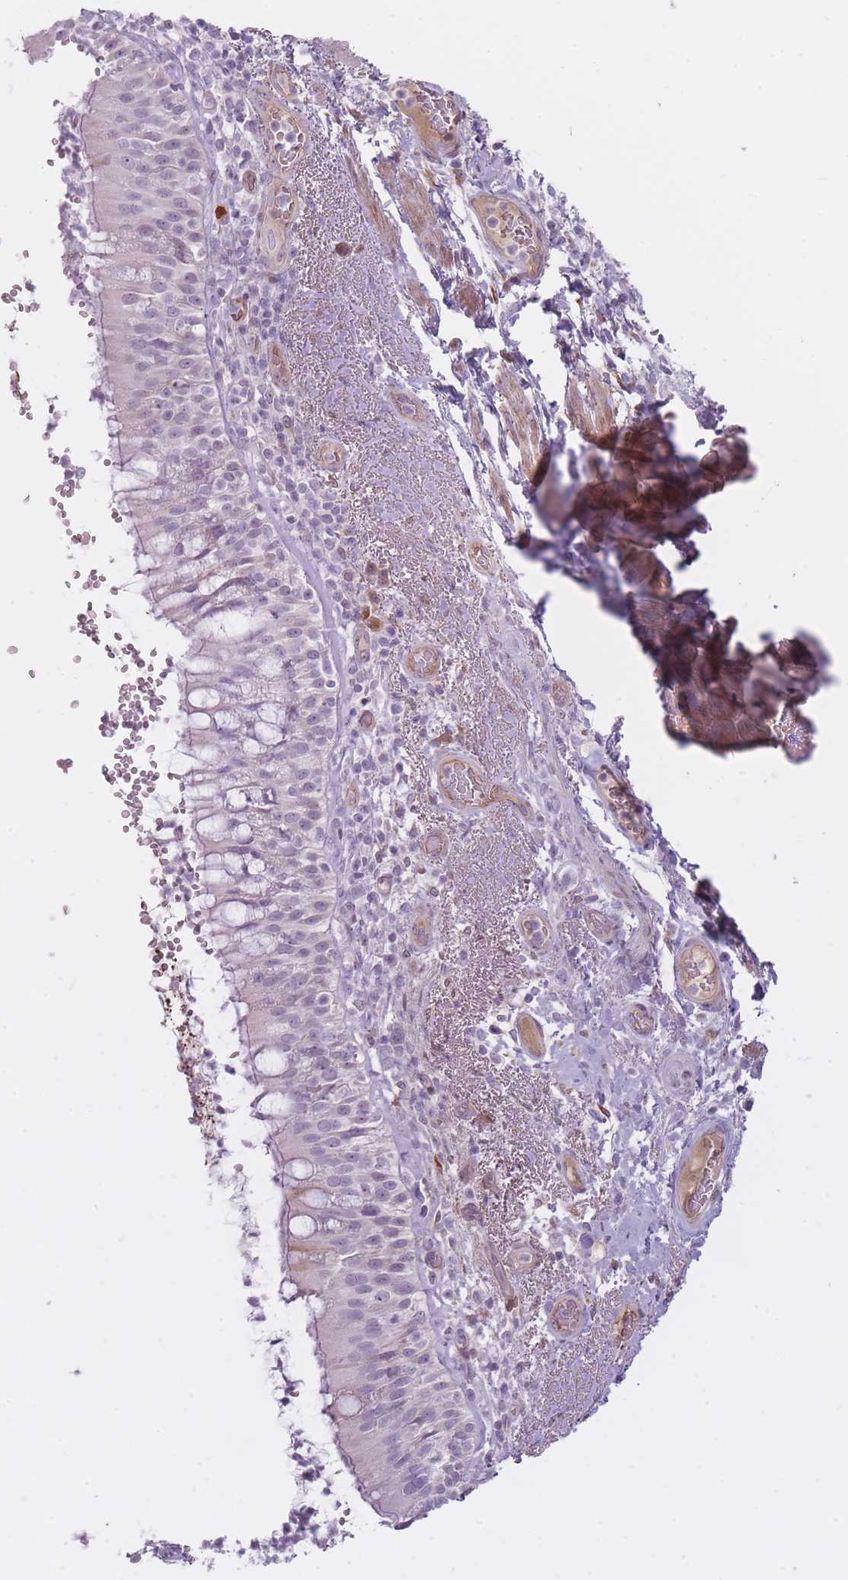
{"staining": {"intensity": "weak", "quantity": "<25%", "location": "cytoplasmic/membranous"}, "tissue": "bronchus", "cell_type": "Respiratory epithelial cells", "image_type": "normal", "snomed": [{"axis": "morphology", "description": "Normal tissue, NOS"}, {"axis": "topography", "description": "Cartilage tissue"}, {"axis": "topography", "description": "Bronchus"}], "caption": "IHC histopathology image of normal bronchus: human bronchus stained with DAB (3,3'-diaminobenzidine) shows no significant protein positivity in respiratory epithelial cells.", "gene": "PGRMC2", "patient": {"sex": "male", "age": 63}}